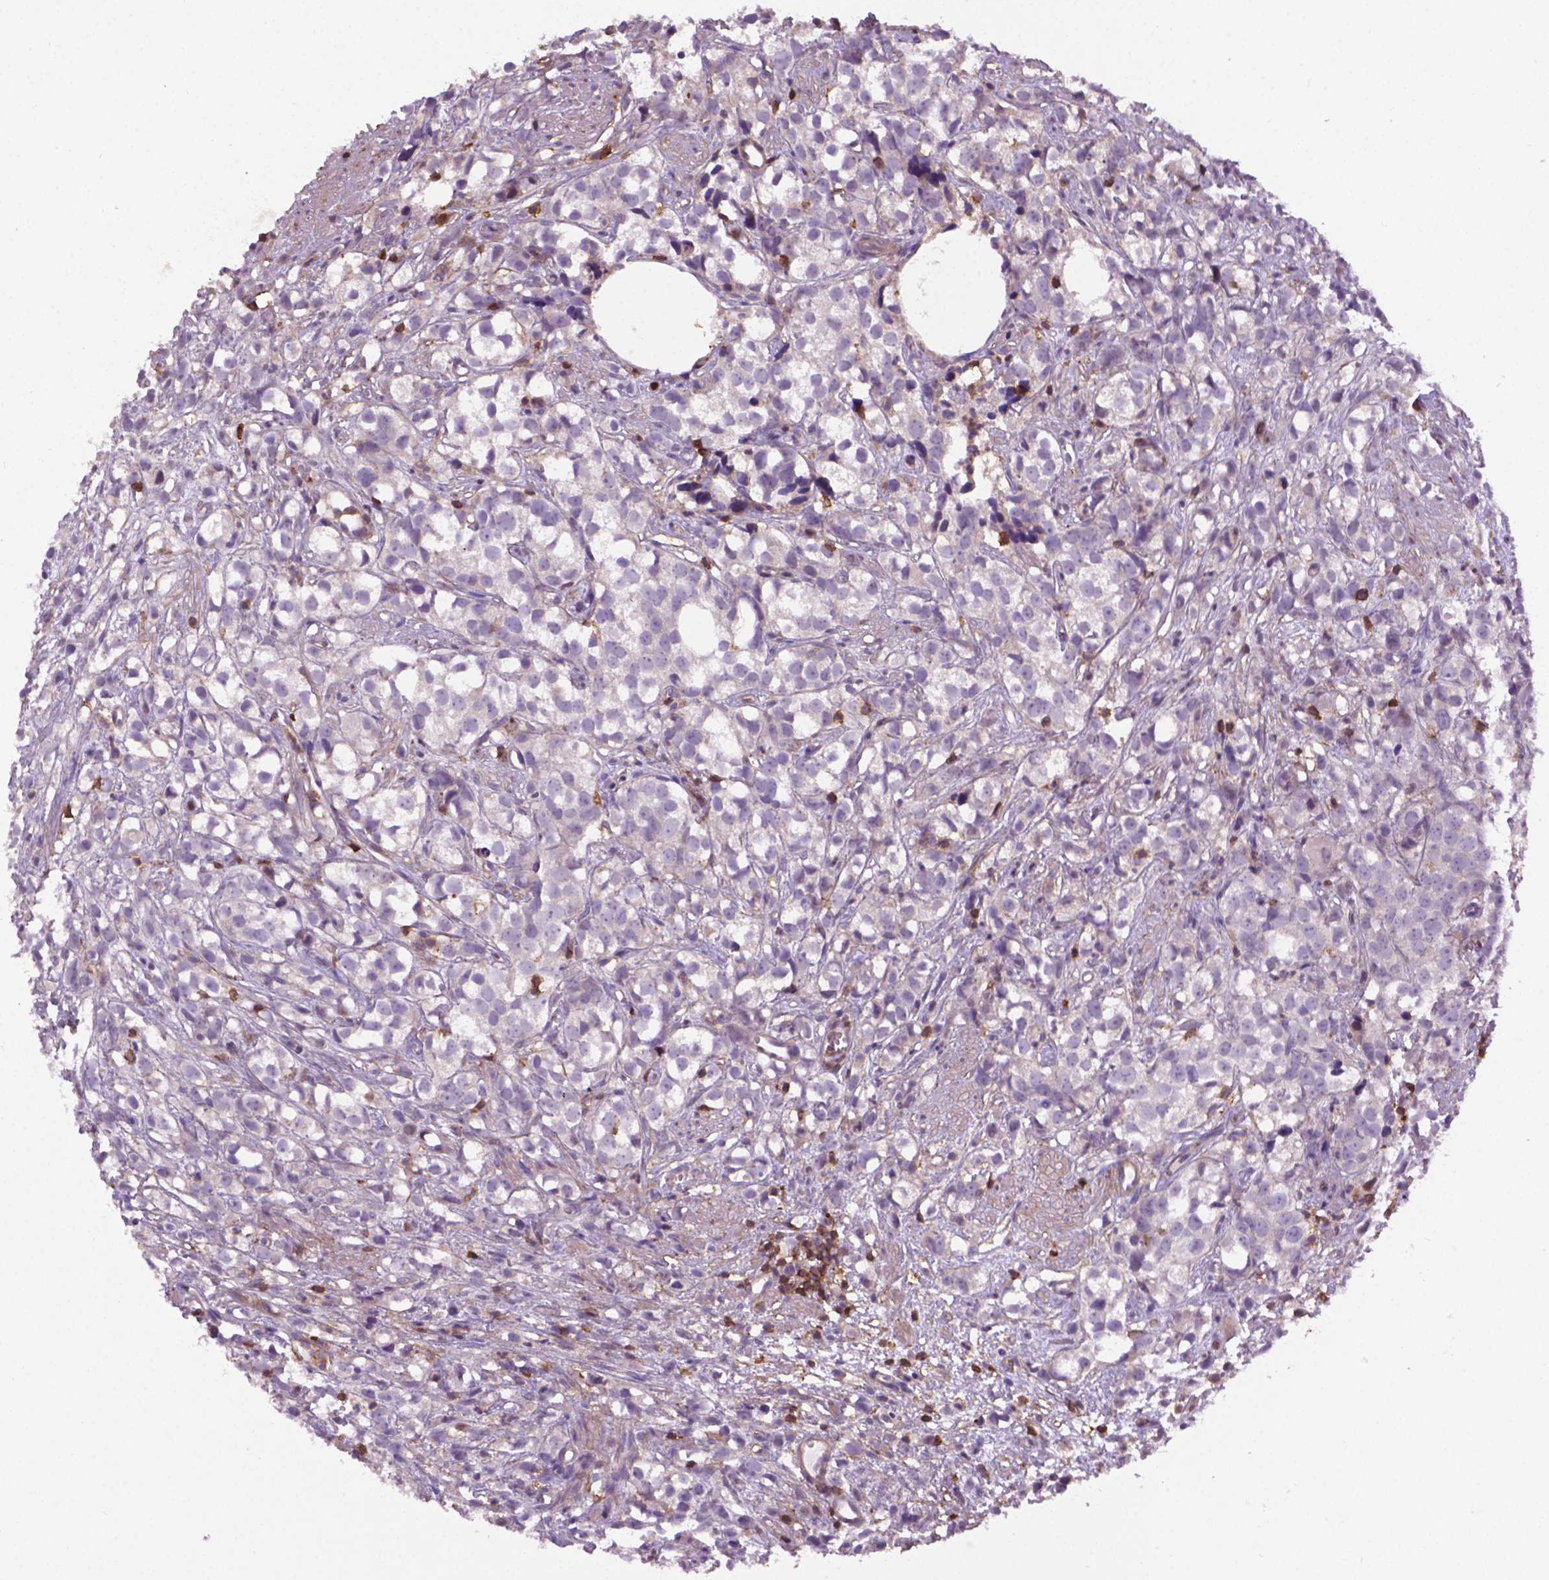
{"staining": {"intensity": "negative", "quantity": "none", "location": "none"}, "tissue": "prostate cancer", "cell_type": "Tumor cells", "image_type": "cancer", "snomed": [{"axis": "morphology", "description": "Adenocarcinoma, High grade"}, {"axis": "topography", "description": "Prostate"}], "caption": "Tumor cells show no significant expression in adenocarcinoma (high-grade) (prostate). (DAB immunohistochemistry (IHC), high magnification).", "gene": "ACAD10", "patient": {"sex": "male", "age": 68}}